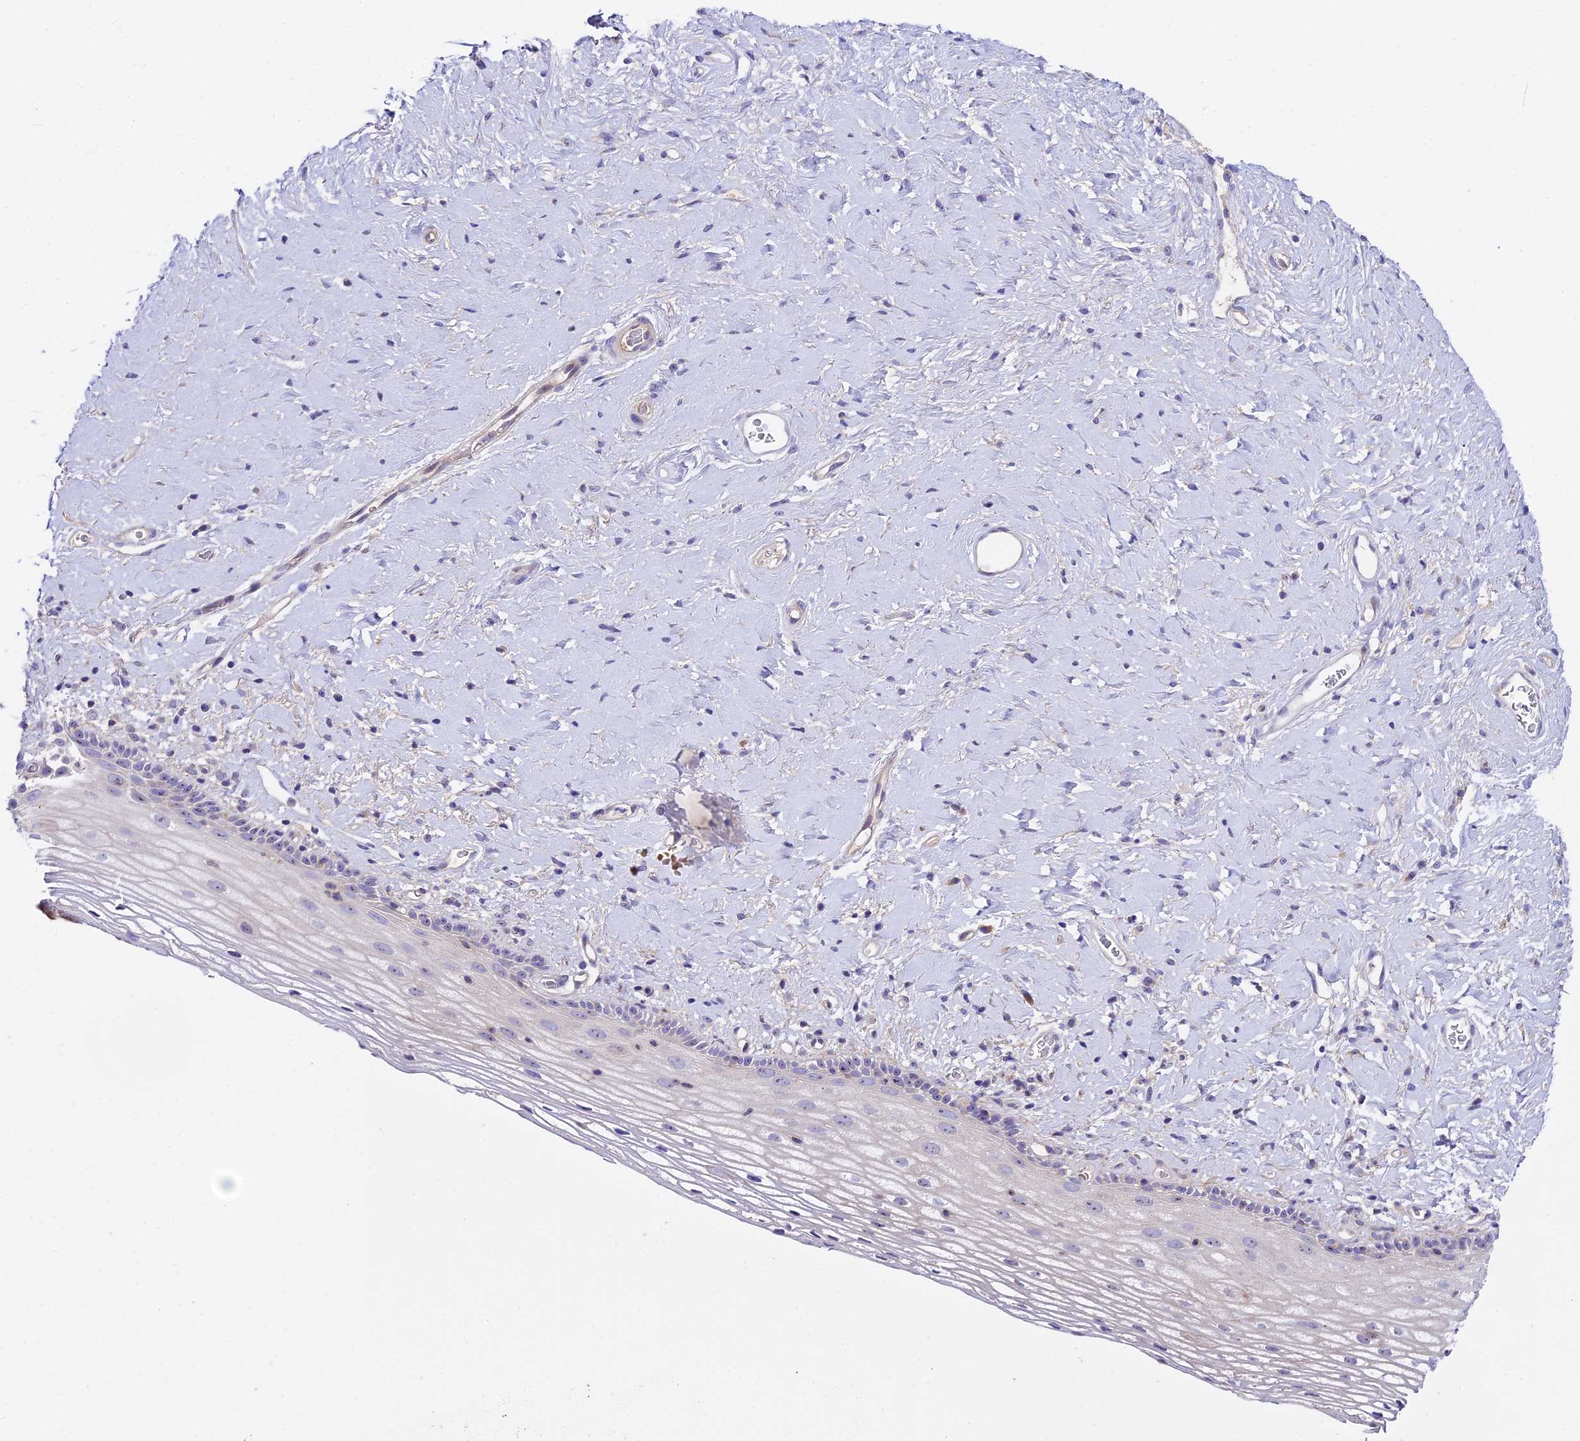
{"staining": {"intensity": "negative", "quantity": "none", "location": "none"}, "tissue": "vagina", "cell_type": "Squamous epithelial cells", "image_type": "normal", "snomed": [{"axis": "morphology", "description": "Normal tissue, NOS"}, {"axis": "morphology", "description": "Adenocarcinoma, NOS"}, {"axis": "topography", "description": "Rectum"}, {"axis": "topography", "description": "Vagina"}], "caption": "Immunohistochemical staining of normal vagina displays no significant expression in squamous epithelial cells.", "gene": "DUSP29", "patient": {"sex": "female", "age": 71}}